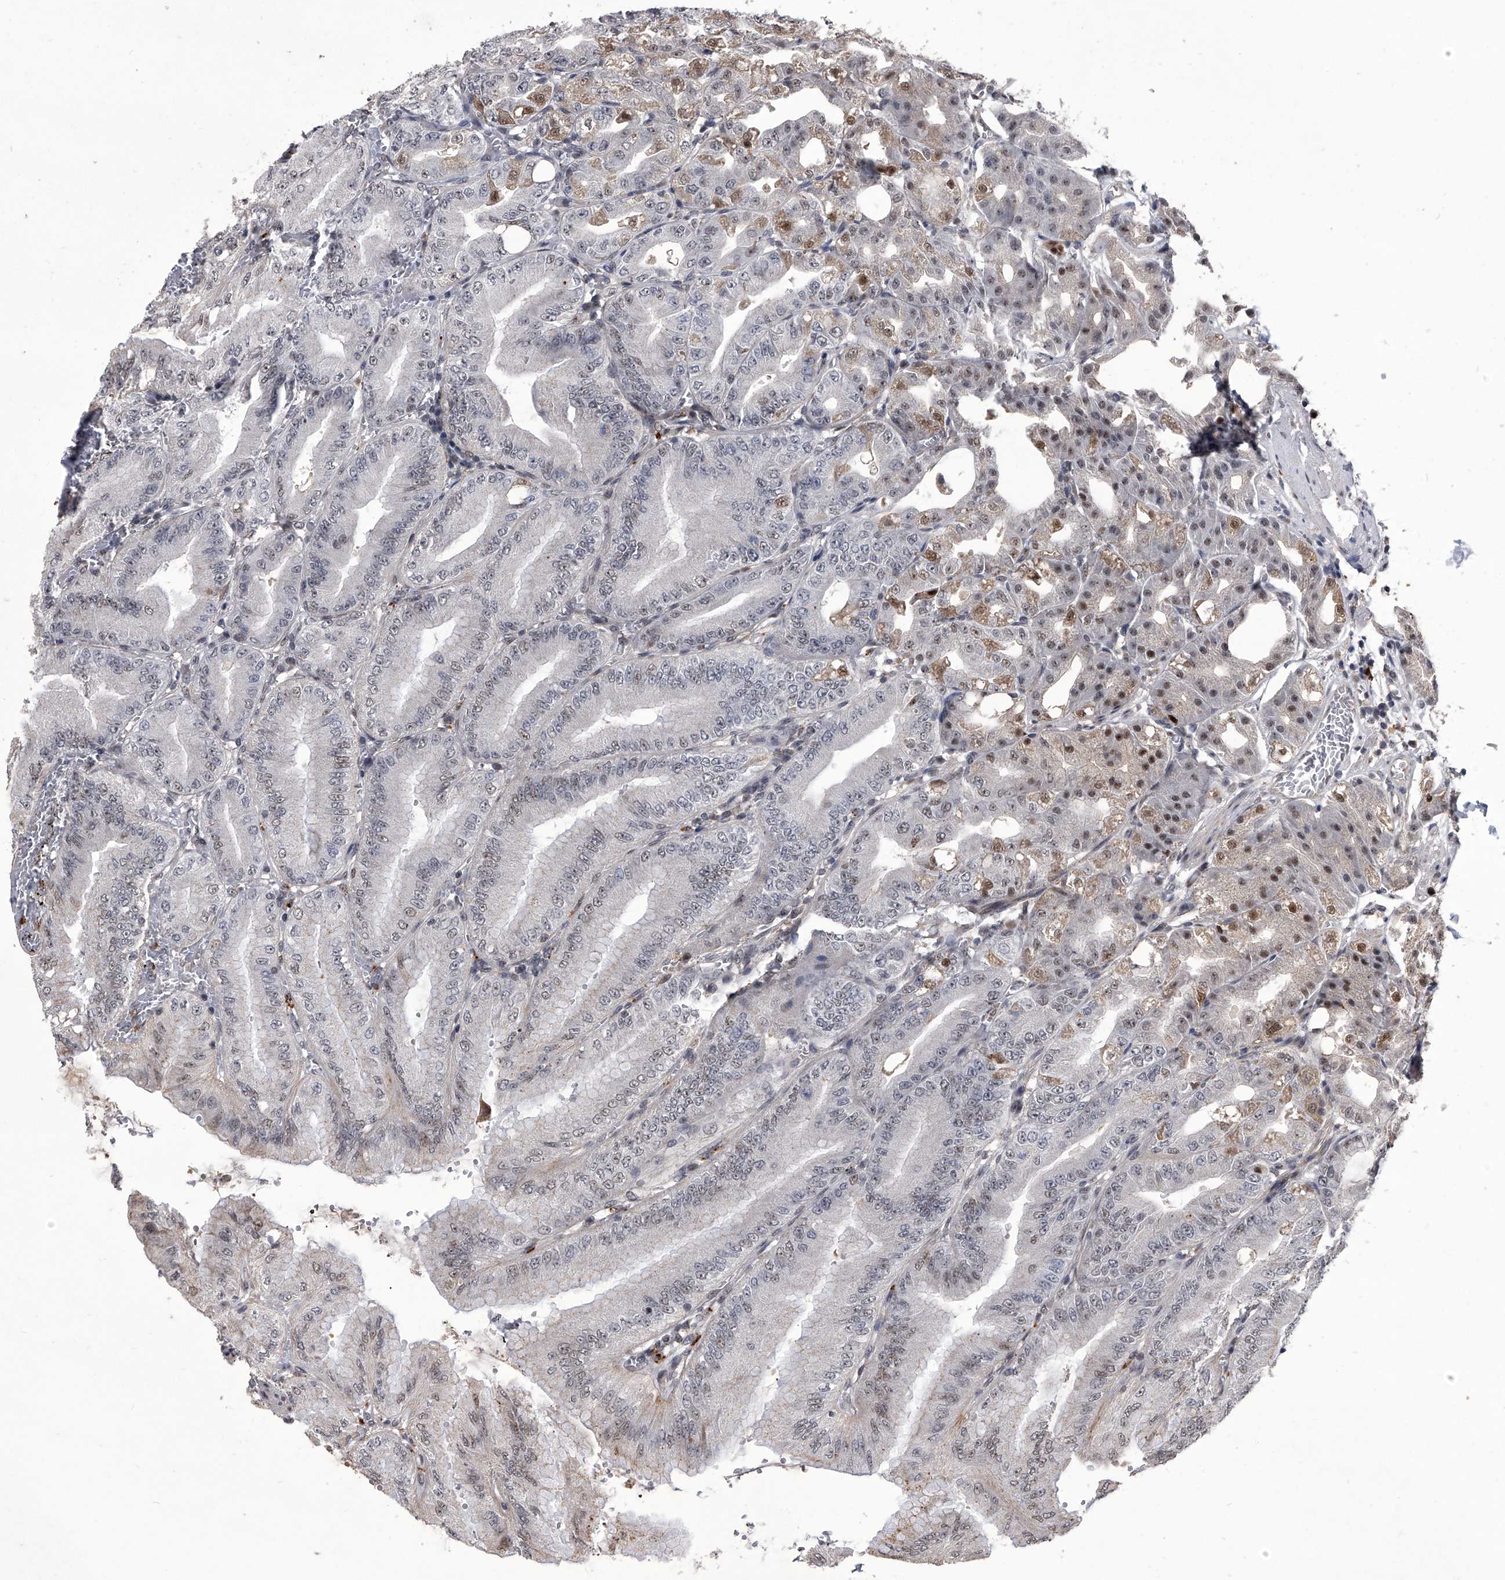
{"staining": {"intensity": "weak", "quantity": "25%-75%", "location": "cytoplasmic/membranous,nuclear"}, "tissue": "stomach", "cell_type": "Glandular cells", "image_type": "normal", "snomed": [{"axis": "morphology", "description": "Normal tissue, NOS"}, {"axis": "topography", "description": "Stomach, lower"}], "caption": "DAB immunohistochemical staining of normal human stomach demonstrates weak cytoplasmic/membranous,nuclear protein staining in approximately 25%-75% of glandular cells. (DAB = brown stain, brightfield microscopy at high magnification).", "gene": "CMTR1", "patient": {"sex": "male", "age": 71}}